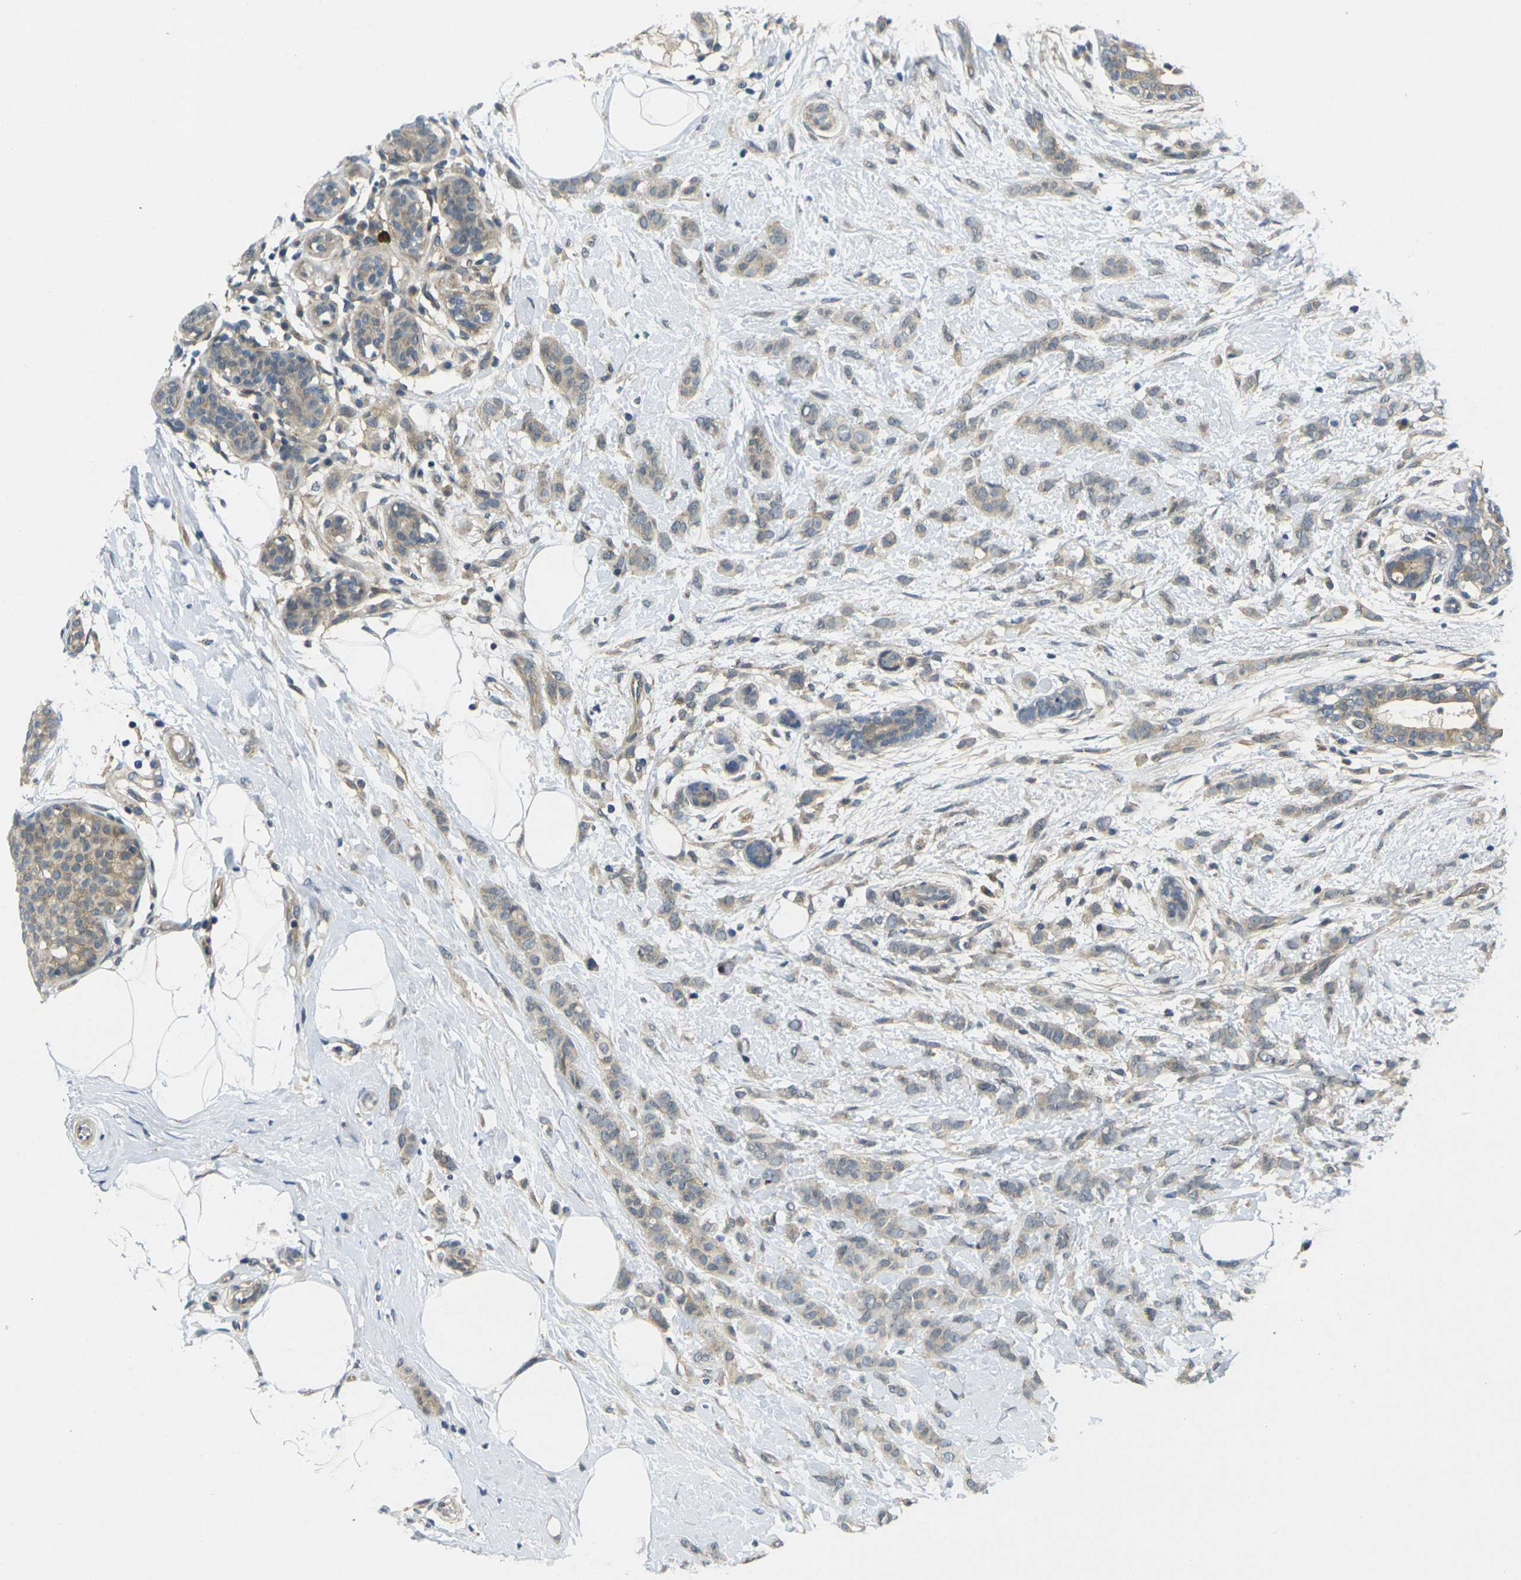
{"staining": {"intensity": "weak", "quantity": ">75%", "location": "cytoplasmic/membranous"}, "tissue": "breast cancer", "cell_type": "Tumor cells", "image_type": "cancer", "snomed": [{"axis": "morphology", "description": "Lobular carcinoma, in situ"}, {"axis": "morphology", "description": "Lobular carcinoma"}, {"axis": "topography", "description": "Breast"}], "caption": "An IHC micrograph of neoplastic tissue is shown. Protein staining in brown labels weak cytoplasmic/membranous positivity in lobular carcinoma in situ (breast) within tumor cells.", "gene": "KCTD10", "patient": {"sex": "female", "age": 41}}